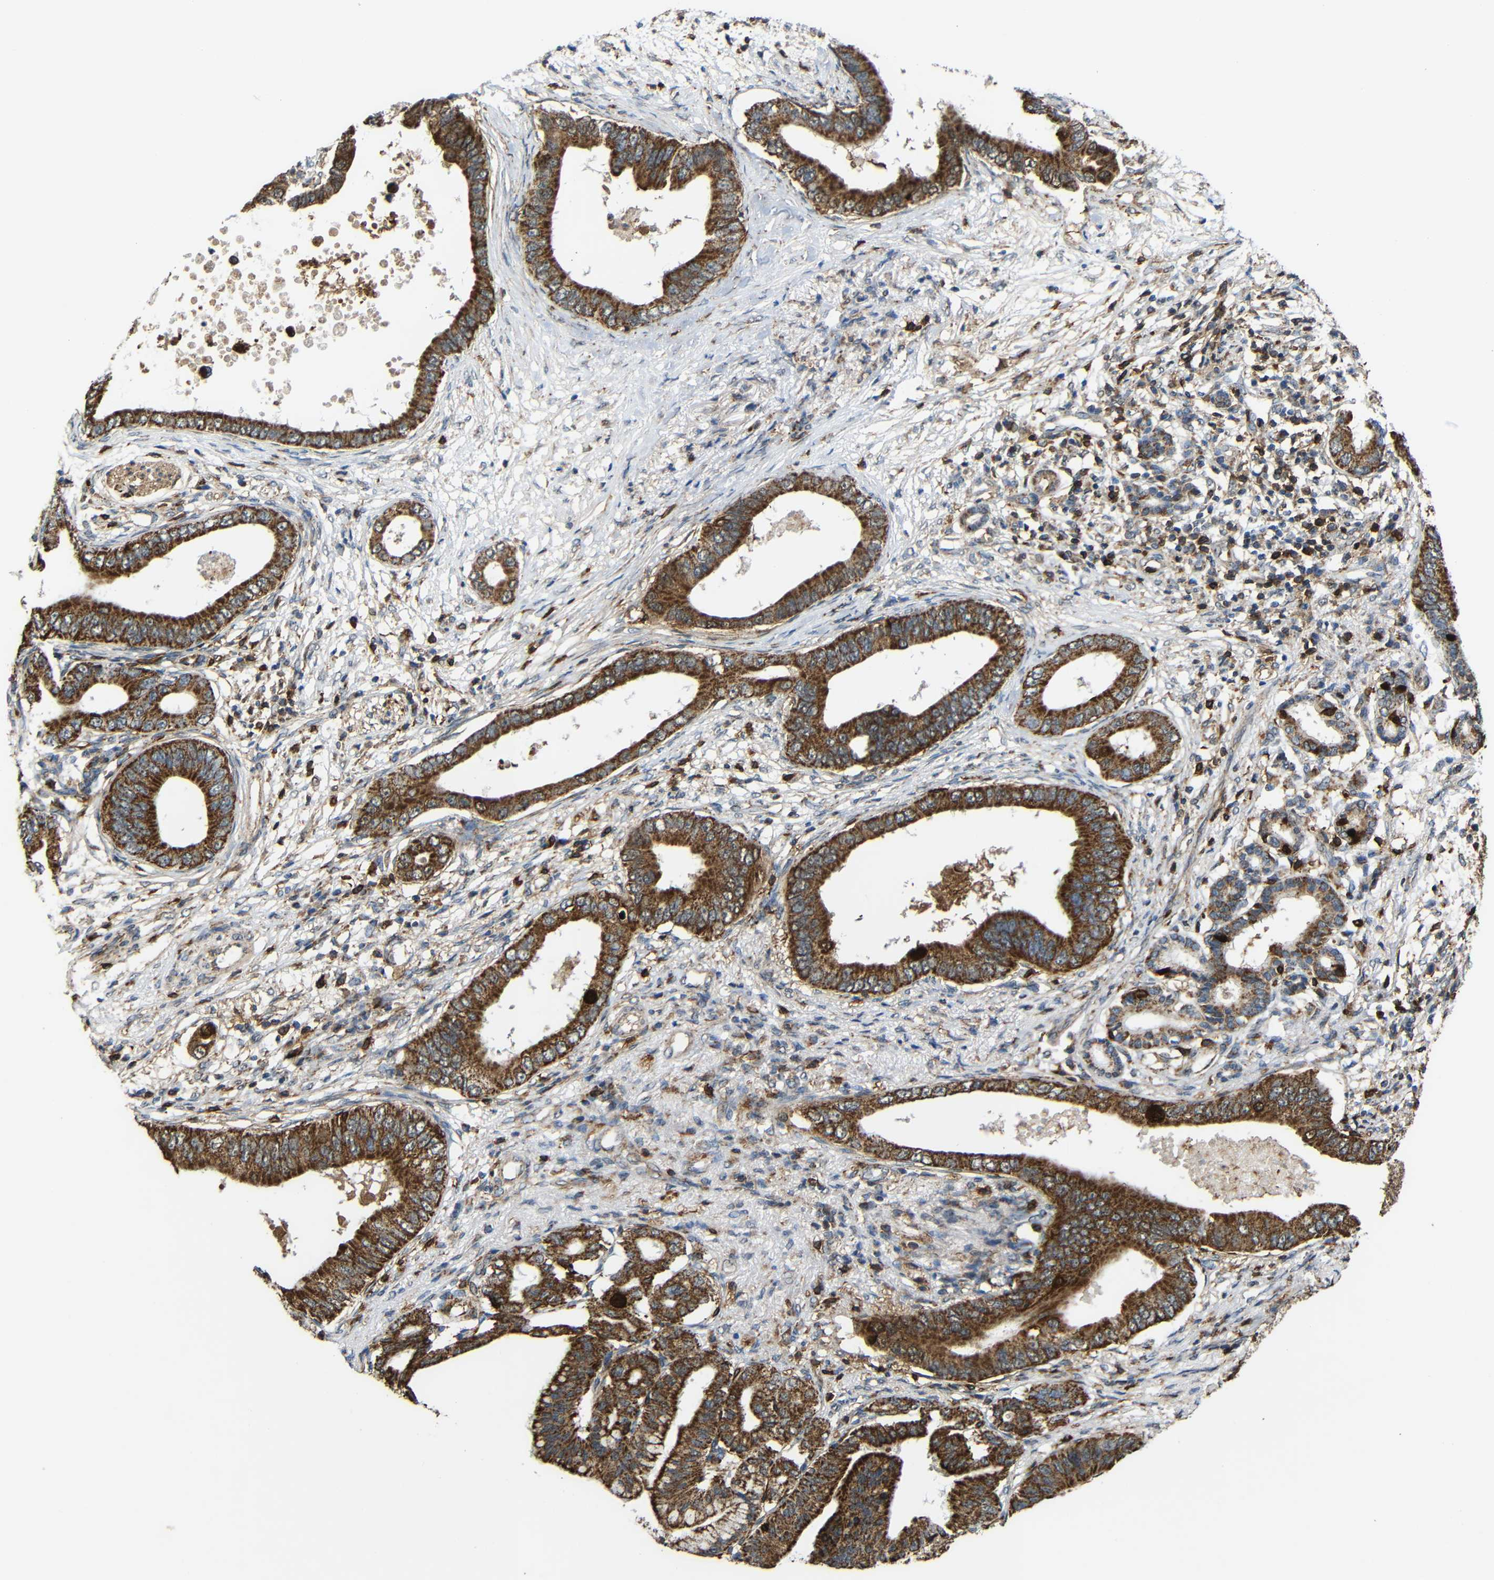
{"staining": {"intensity": "moderate", "quantity": ">75%", "location": "cytoplasmic/membranous"}, "tissue": "pancreatic cancer", "cell_type": "Tumor cells", "image_type": "cancer", "snomed": [{"axis": "morphology", "description": "Adenocarcinoma, NOS"}, {"axis": "topography", "description": "Pancreas"}], "caption": "IHC of pancreatic cancer (adenocarcinoma) displays medium levels of moderate cytoplasmic/membranous expression in approximately >75% of tumor cells.", "gene": "C1GALT1", "patient": {"sex": "male", "age": 77}}